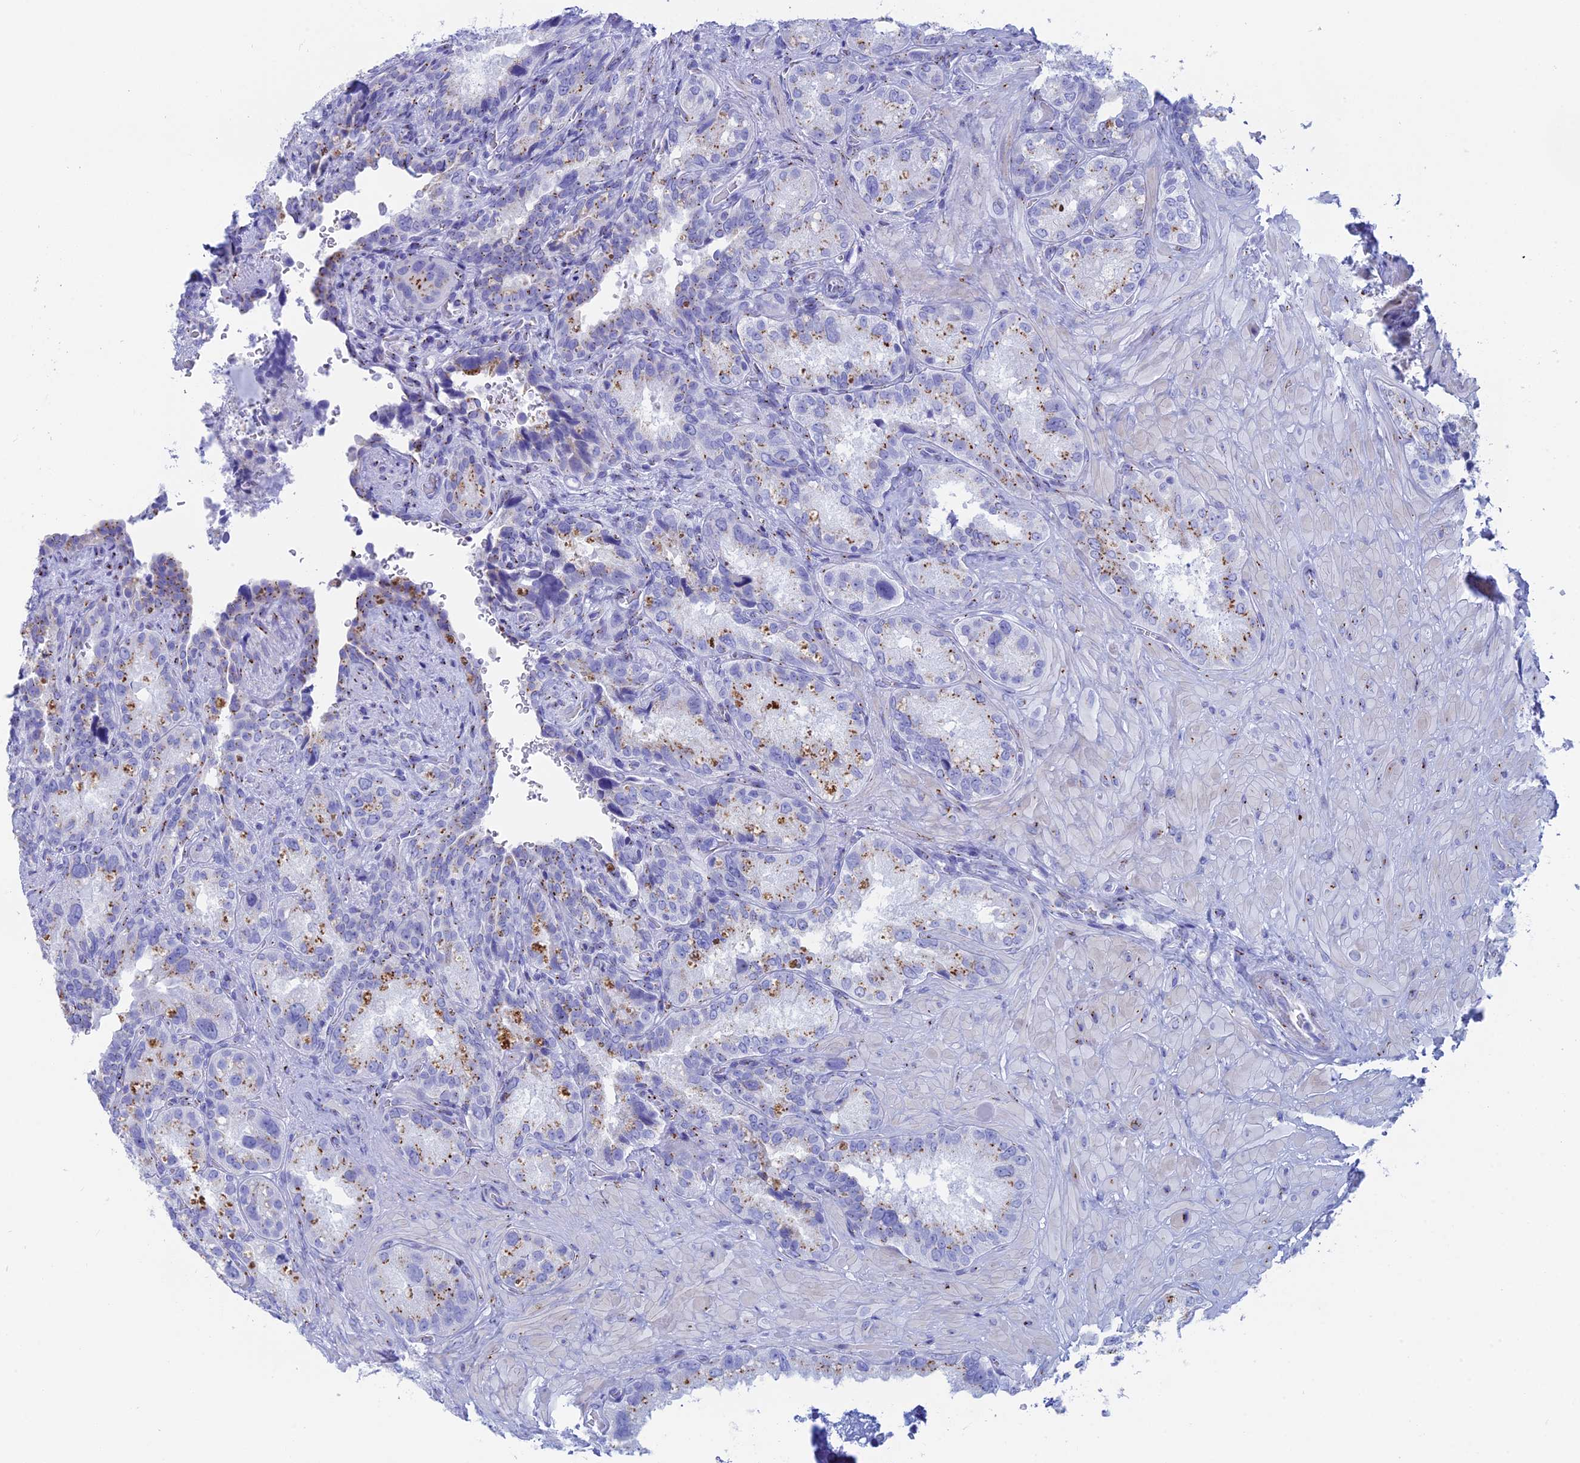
{"staining": {"intensity": "moderate", "quantity": "<25%", "location": "cytoplasmic/membranous"}, "tissue": "seminal vesicle", "cell_type": "Glandular cells", "image_type": "normal", "snomed": [{"axis": "morphology", "description": "Normal tissue, NOS"}, {"axis": "topography", "description": "Seminal veicle"}, {"axis": "topography", "description": "Peripheral nerve tissue"}], "caption": "Protein expression analysis of unremarkable human seminal vesicle reveals moderate cytoplasmic/membranous positivity in about <25% of glandular cells.", "gene": "ERICH4", "patient": {"sex": "male", "age": 67}}